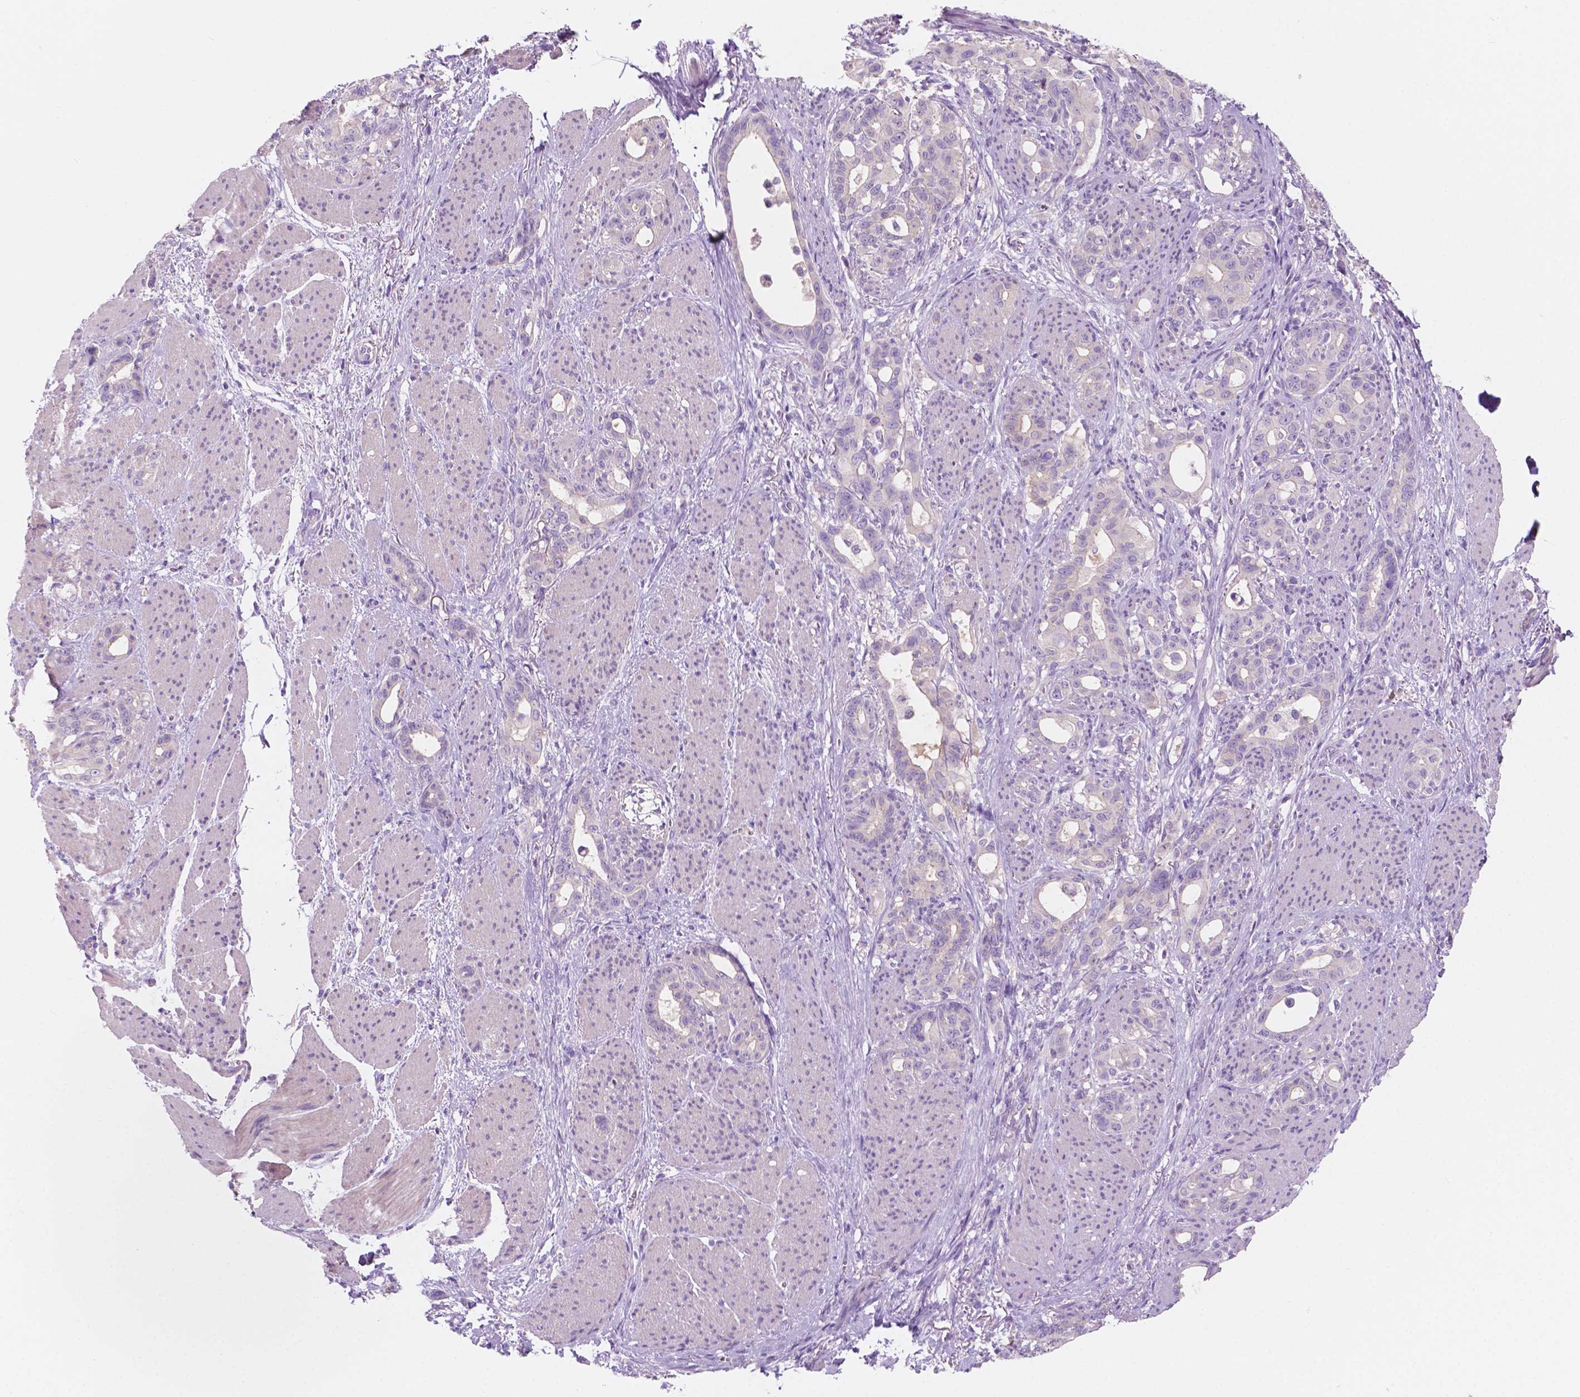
{"staining": {"intensity": "negative", "quantity": "none", "location": "none"}, "tissue": "stomach cancer", "cell_type": "Tumor cells", "image_type": "cancer", "snomed": [{"axis": "morphology", "description": "Normal tissue, NOS"}, {"axis": "morphology", "description": "Adenocarcinoma, NOS"}, {"axis": "topography", "description": "Esophagus"}, {"axis": "topography", "description": "Stomach, upper"}], "caption": "High magnification brightfield microscopy of stomach cancer (adenocarcinoma) stained with DAB (brown) and counterstained with hematoxylin (blue): tumor cells show no significant expression.", "gene": "SEMA4A", "patient": {"sex": "male", "age": 62}}